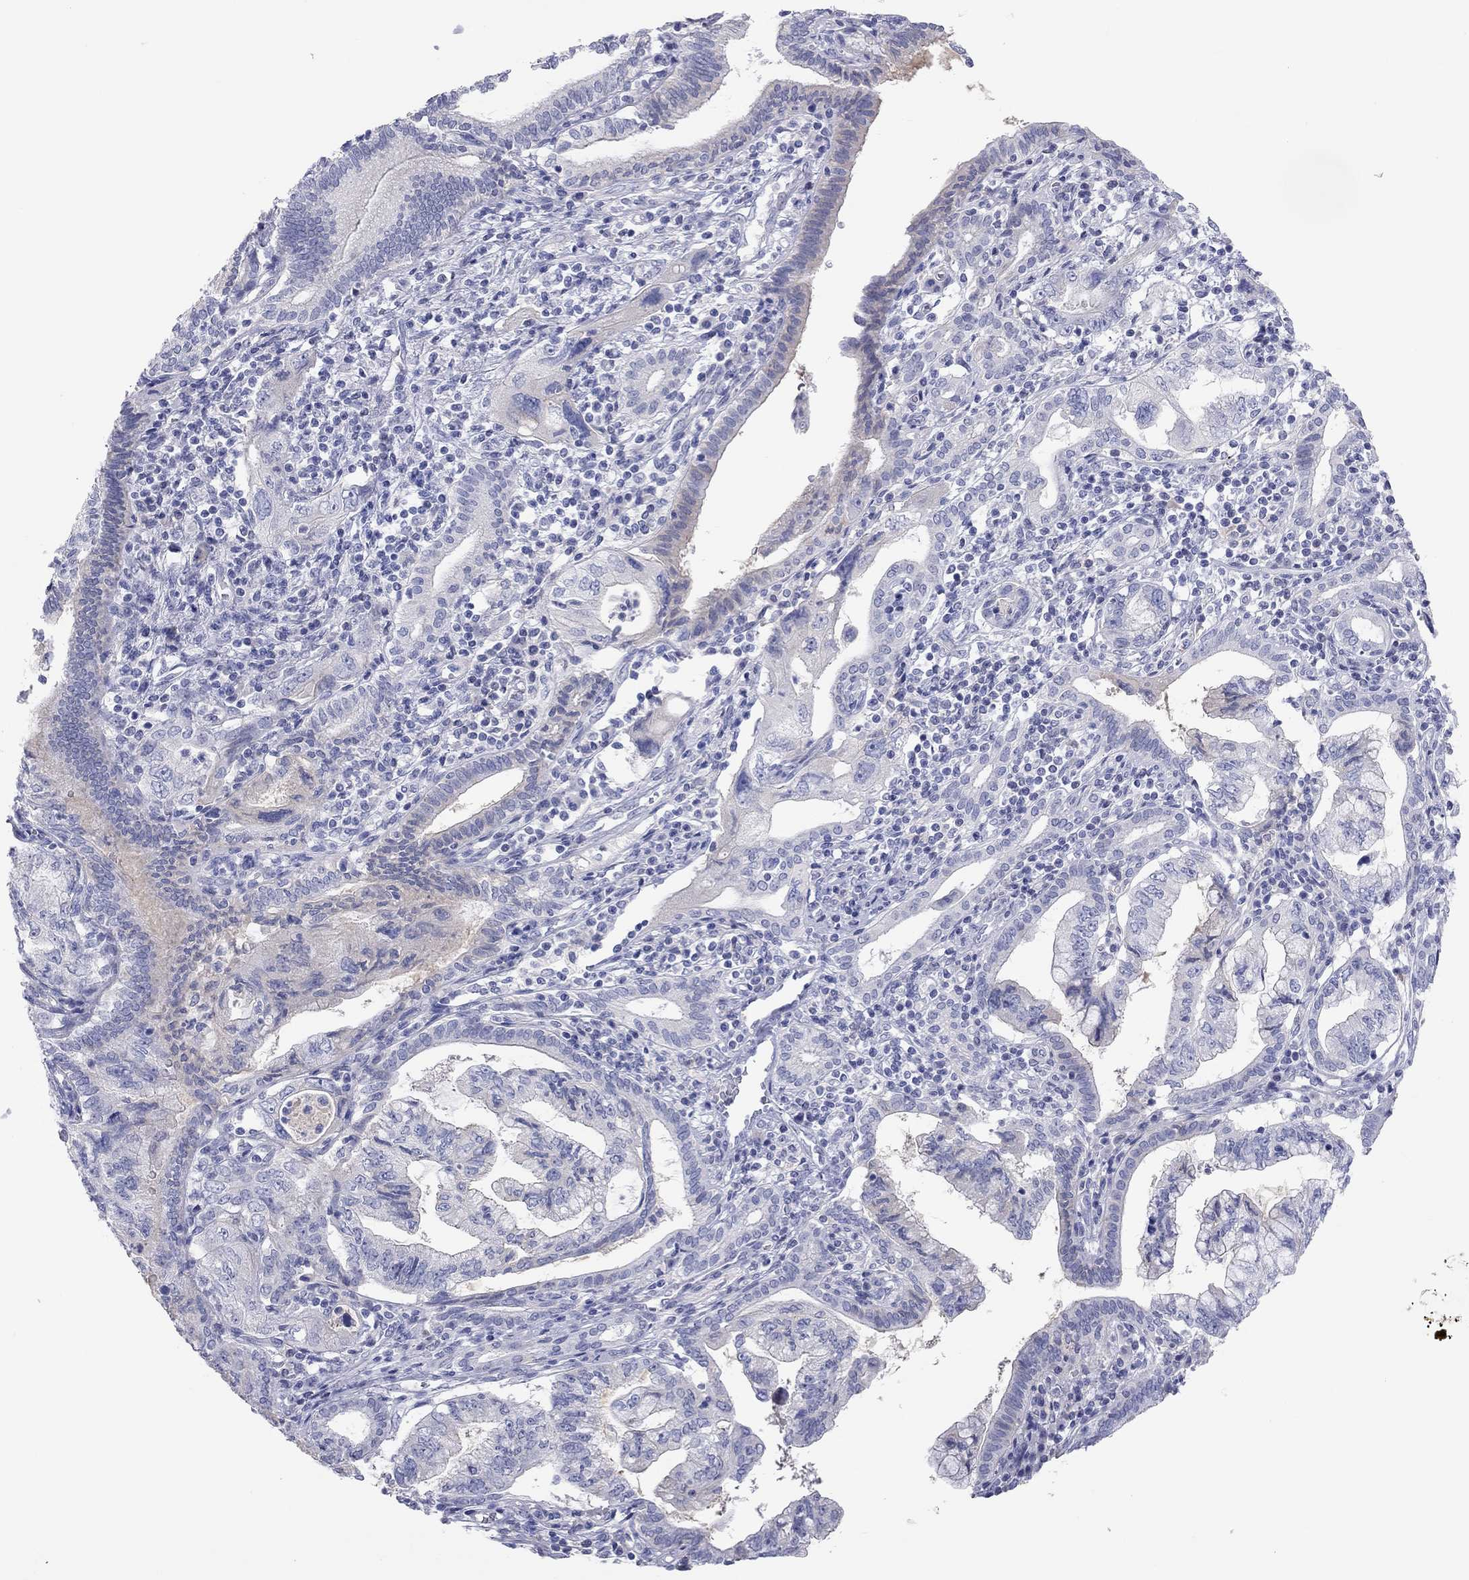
{"staining": {"intensity": "negative", "quantity": "none", "location": "none"}, "tissue": "pancreatic cancer", "cell_type": "Tumor cells", "image_type": "cancer", "snomed": [{"axis": "morphology", "description": "Adenocarcinoma, NOS"}, {"axis": "topography", "description": "Pancreas"}], "caption": "Tumor cells are negative for brown protein staining in pancreatic adenocarcinoma. Nuclei are stained in blue.", "gene": "ST7L", "patient": {"sex": "female", "age": 73}}